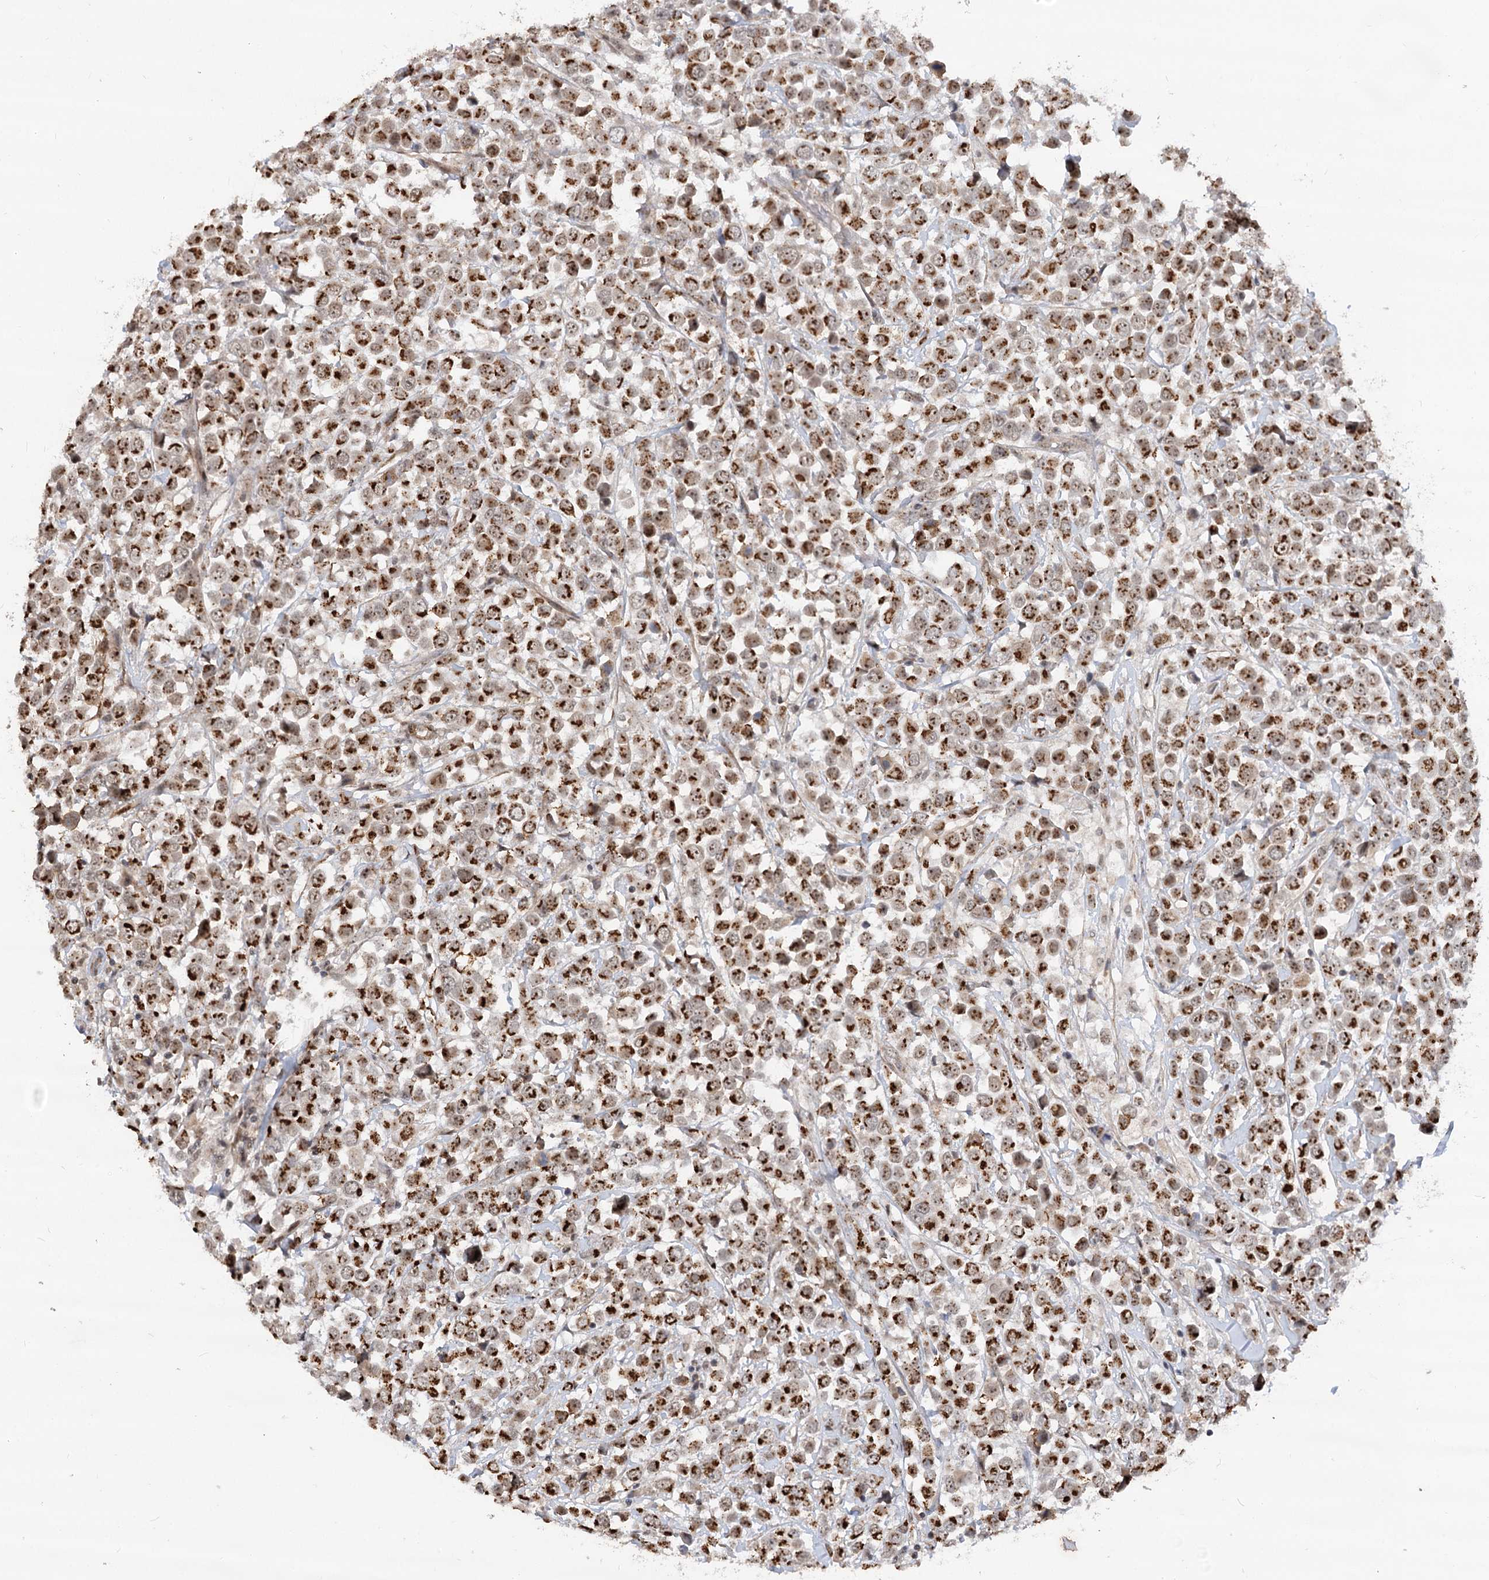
{"staining": {"intensity": "strong", "quantity": ">75%", "location": "cytoplasmic/membranous,nuclear"}, "tissue": "breast cancer", "cell_type": "Tumor cells", "image_type": "cancer", "snomed": [{"axis": "morphology", "description": "Duct carcinoma"}, {"axis": "topography", "description": "Breast"}], "caption": "DAB (3,3'-diaminobenzidine) immunohistochemical staining of breast cancer demonstrates strong cytoplasmic/membranous and nuclear protein expression in about >75% of tumor cells. (DAB IHC, brown staining for protein, blue staining for nuclei).", "gene": "GNL3L", "patient": {"sex": "female", "age": 61}}